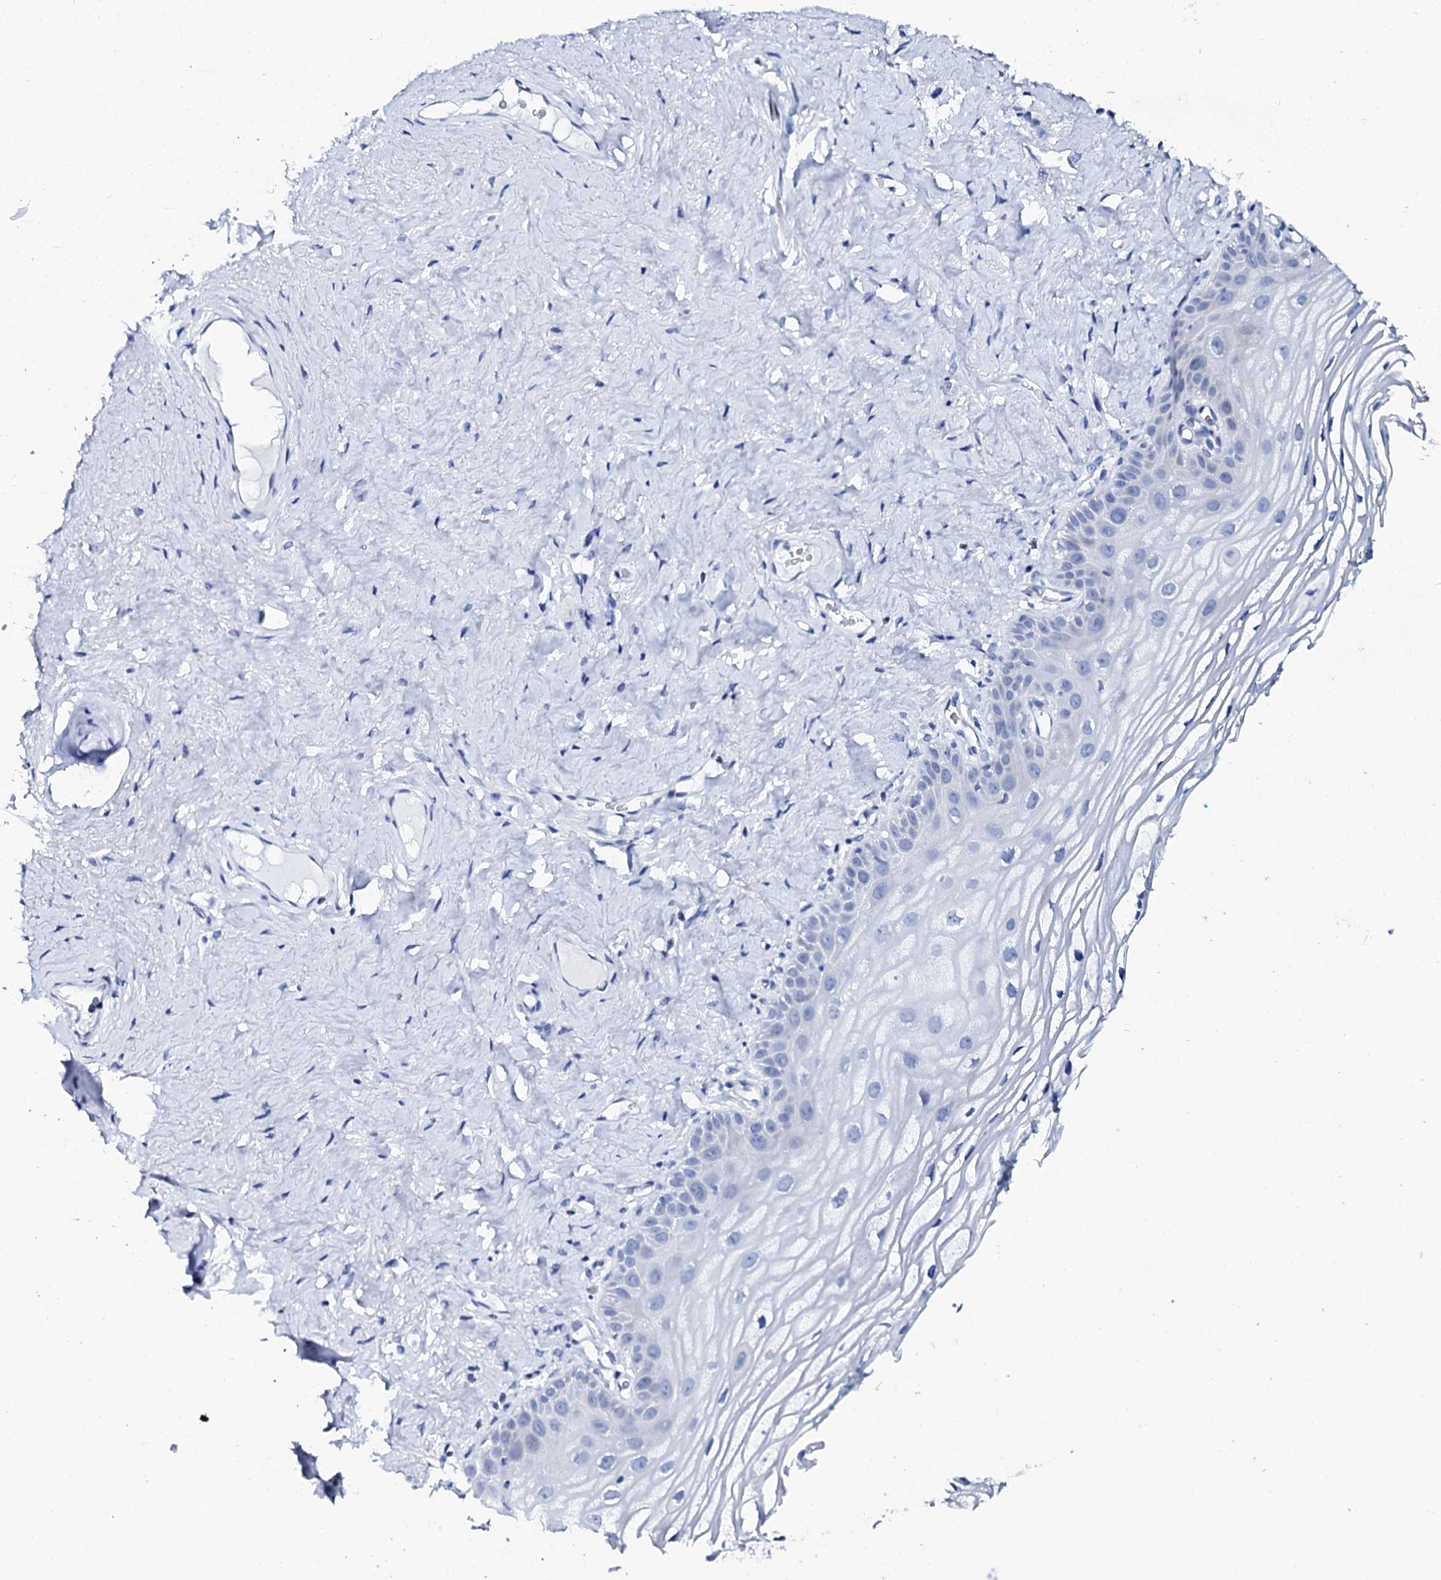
{"staining": {"intensity": "strong", "quantity": "<25%", "location": "nuclear"}, "tissue": "vagina", "cell_type": "Squamous epithelial cells", "image_type": "normal", "snomed": [{"axis": "morphology", "description": "Normal tissue, NOS"}, {"axis": "topography", "description": "Vagina"}], "caption": "IHC histopathology image of benign human vagina stained for a protein (brown), which reveals medium levels of strong nuclear positivity in approximately <25% of squamous epithelial cells.", "gene": "NUDT13", "patient": {"sex": "female", "age": 68}}